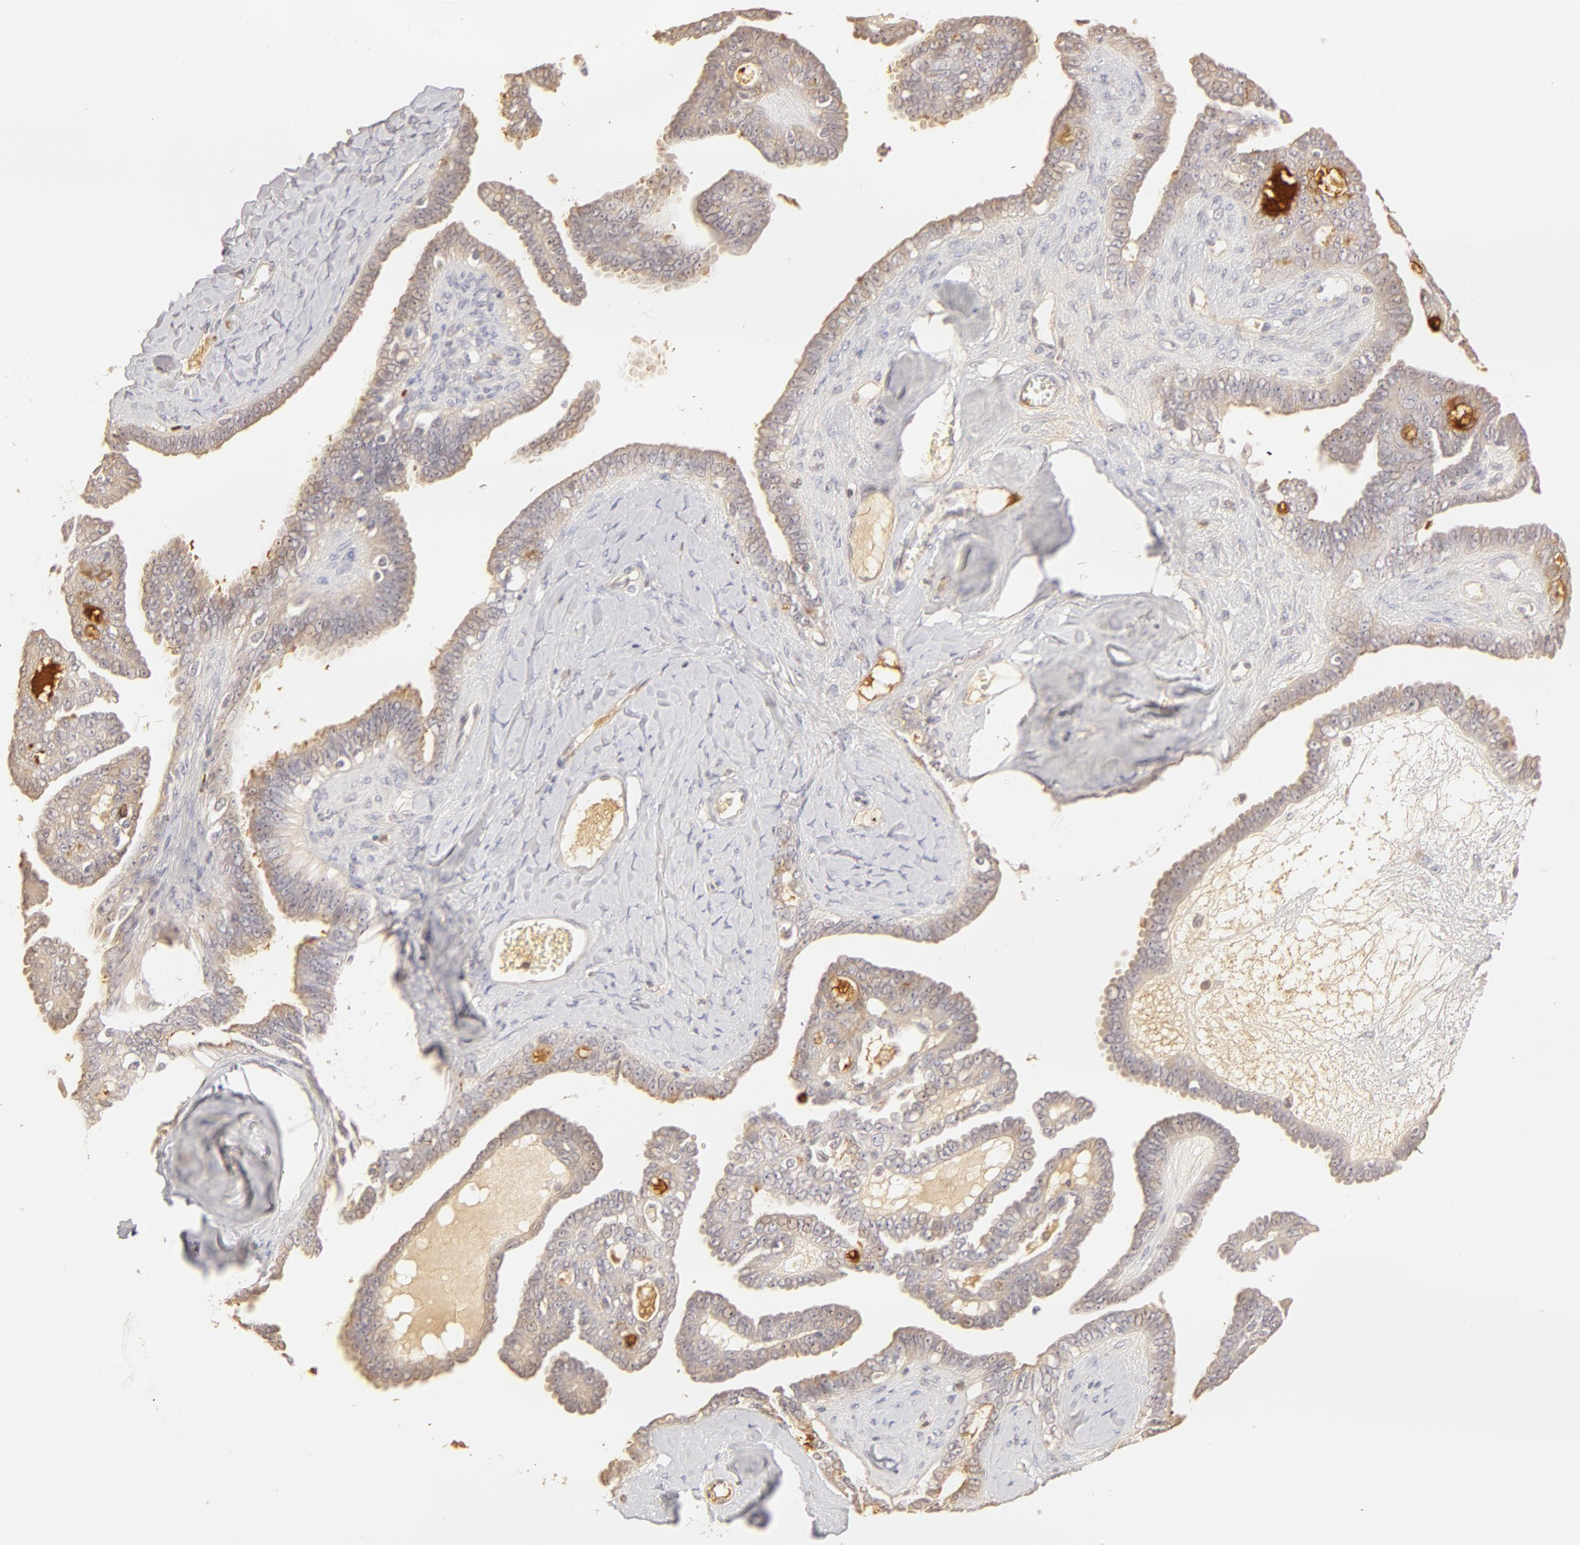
{"staining": {"intensity": "weak", "quantity": "25%-75%", "location": "cytoplasmic/membranous"}, "tissue": "ovarian cancer", "cell_type": "Tumor cells", "image_type": "cancer", "snomed": [{"axis": "morphology", "description": "Cystadenocarcinoma, serous, NOS"}, {"axis": "topography", "description": "Ovary"}], "caption": "Ovarian cancer (serous cystadenocarcinoma) stained for a protein reveals weak cytoplasmic/membranous positivity in tumor cells.", "gene": "C1R", "patient": {"sex": "female", "age": 71}}